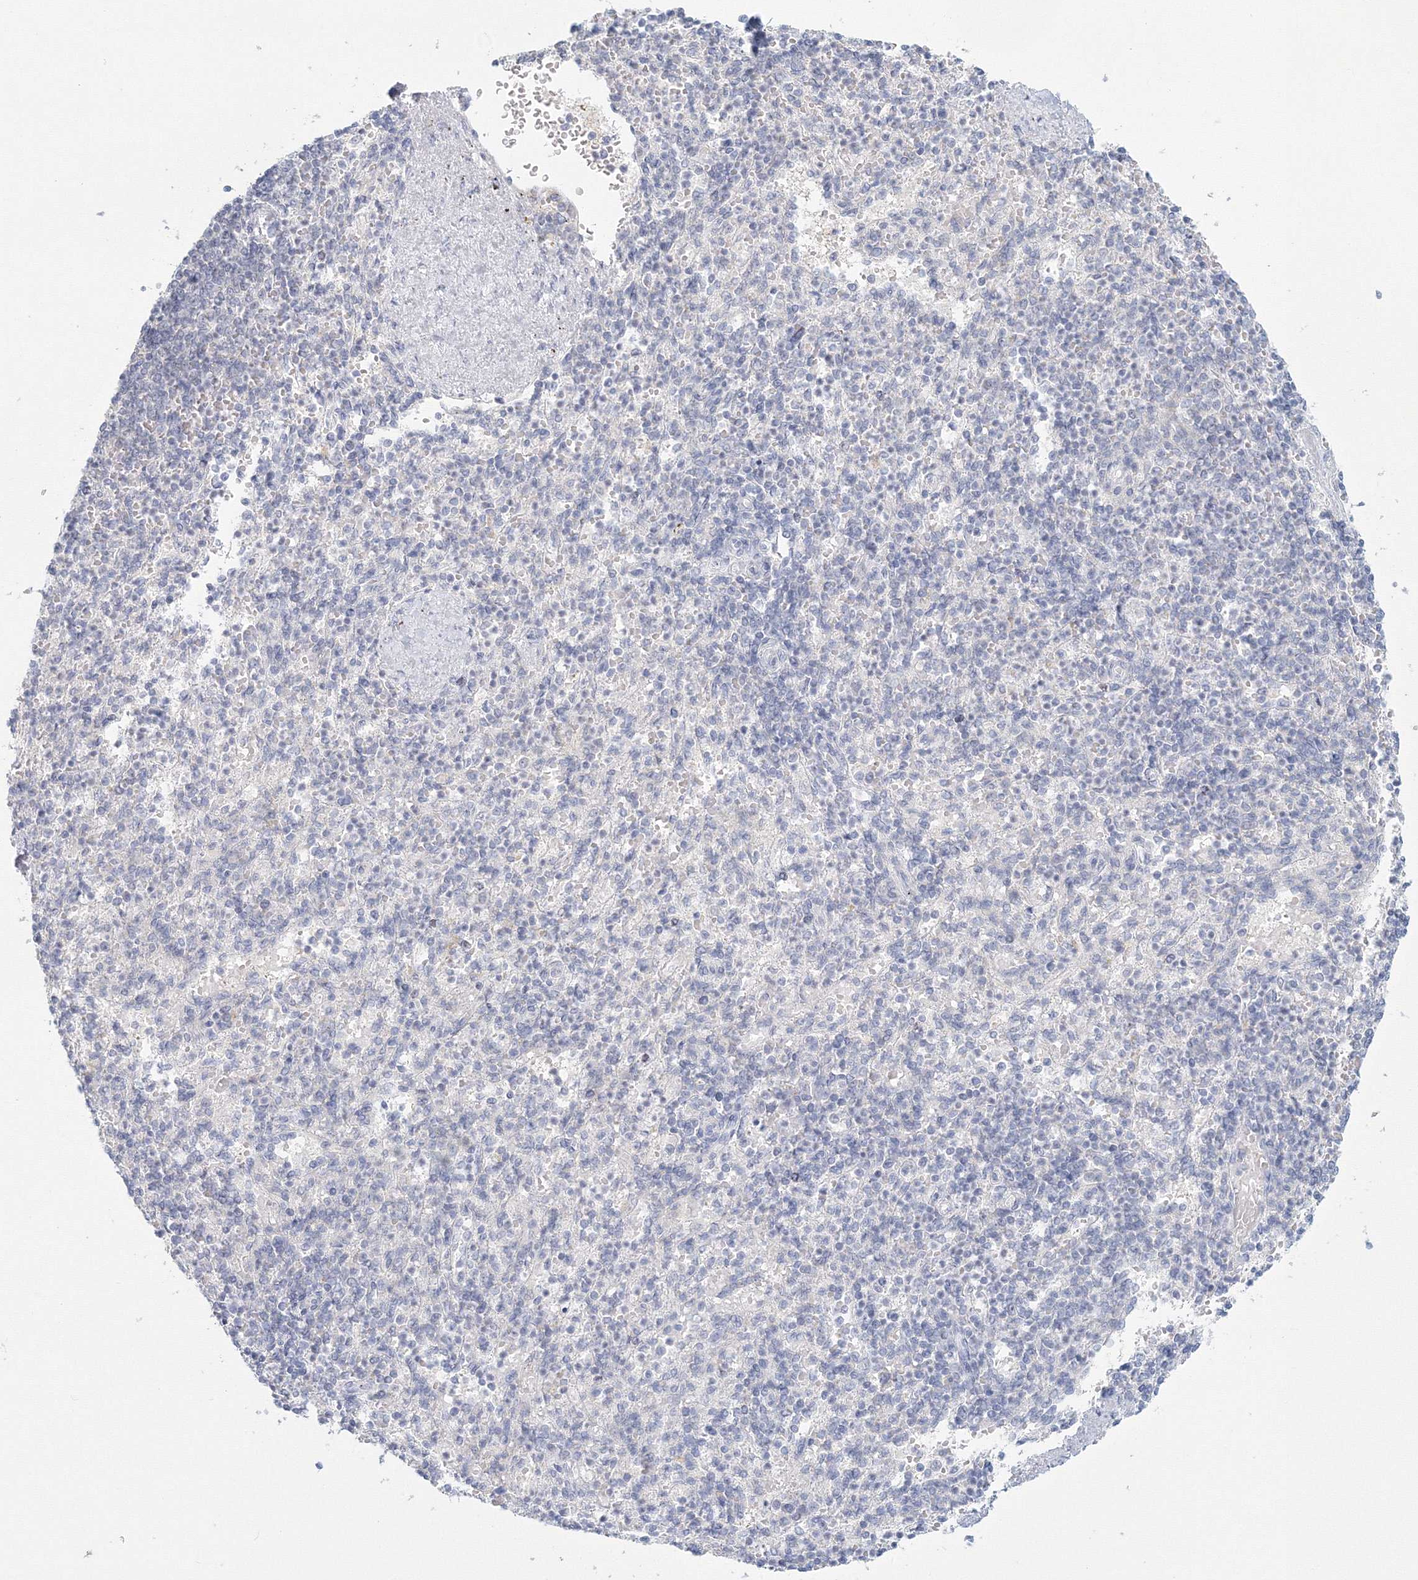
{"staining": {"intensity": "negative", "quantity": "none", "location": "none"}, "tissue": "spleen", "cell_type": "Cells in red pulp", "image_type": "normal", "snomed": [{"axis": "morphology", "description": "Normal tissue, NOS"}, {"axis": "topography", "description": "Spleen"}], "caption": "Spleen was stained to show a protein in brown. There is no significant positivity in cells in red pulp. (DAB immunohistochemistry (IHC) with hematoxylin counter stain).", "gene": "VSIG1", "patient": {"sex": "female", "age": 74}}